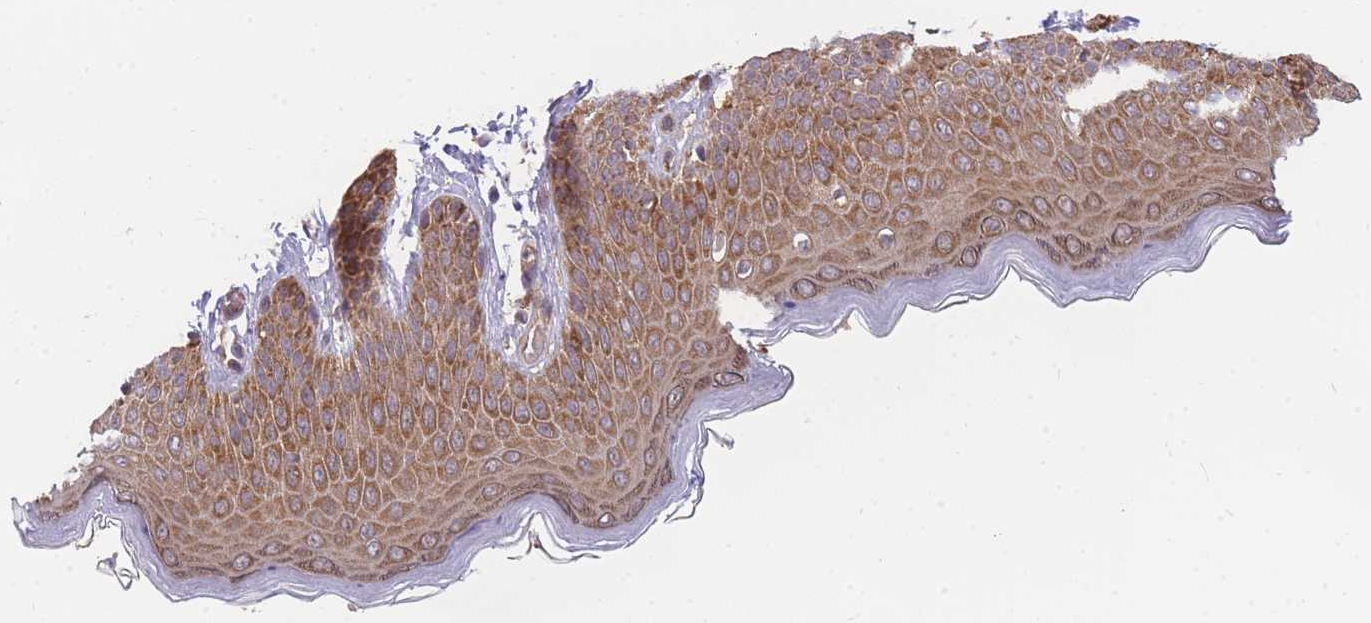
{"staining": {"intensity": "strong", "quantity": ">75%", "location": "cytoplasmic/membranous"}, "tissue": "skin", "cell_type": "Epidermal cells", "image_type": "normal", "snomed": [{"axis": "morphology", "description": "Normal tissue, NOS"}, {"axis": "topography", "description": "Anal"}], "caption": "IHC staining of benign skin, which displays high levels of strong cytoplasmic/membranous staining in about >75% of epidermal cells indicating strong cytoplasmic/membranous protein expression. The staining was performed using DAB (3,3'-diaminobenzidine) (brown) for protein detection and nuclei were counterstained in hematoxylin (blue).", "gene": "ENSG00000276345", "patient": {"sex": "female", "age": 40}}